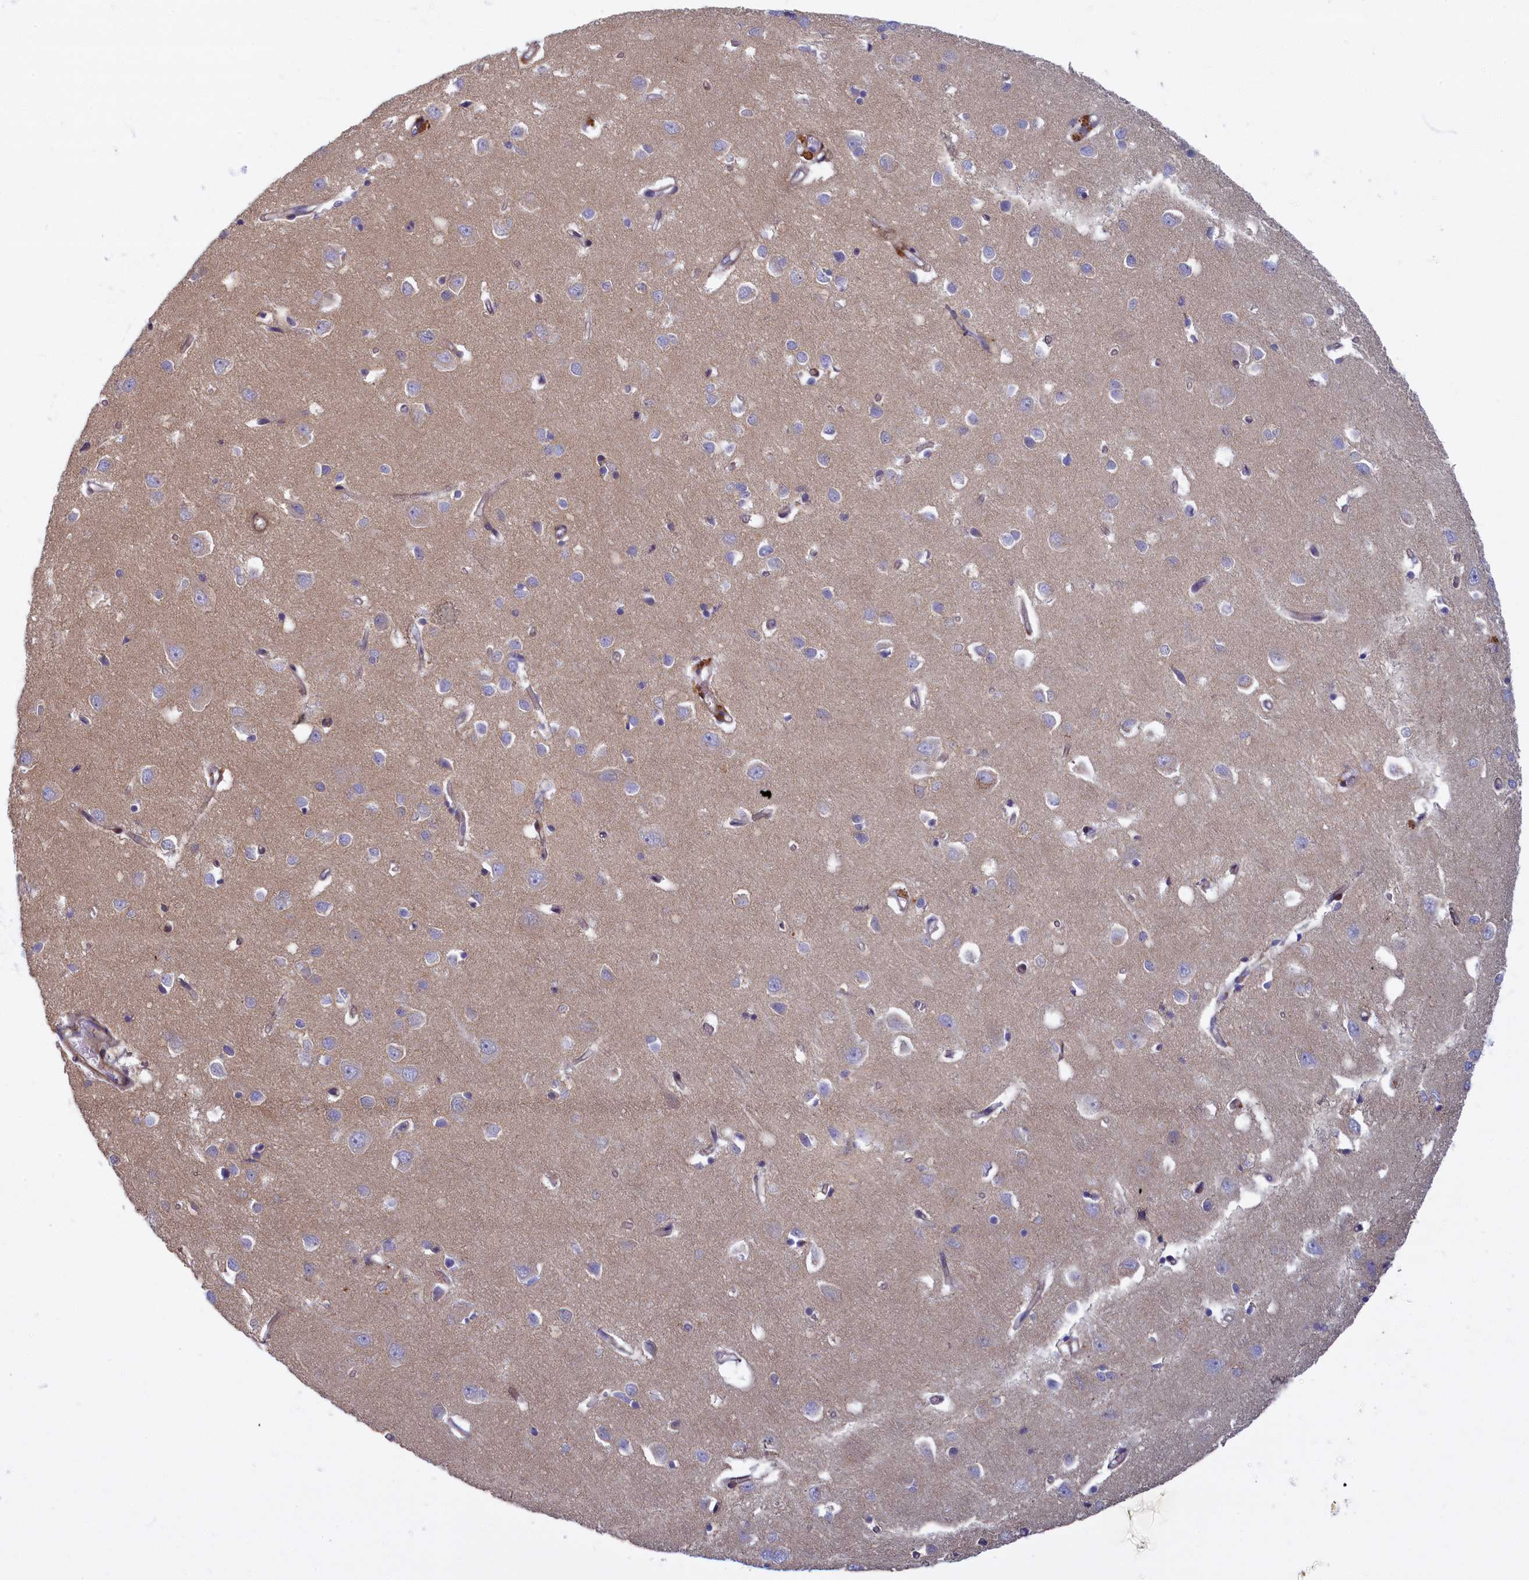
{"staining": {"intensity": "weak", "quantity": "25%-75%", "location": "none"}, "tissue": "cerebral cortex", "cell_type": "Endothelial cells", "image_type": "normal", "snomed": [{"axis": "morphology", "description": "Normal tissue, NOS"}, {"axis": "topography", "description": "Cerebral cortex"}], "caption": "The image demonstrates a brown stain indicating the presence of a protein in the None of endothelial cells in cerebral cortex. The staining was performed using DAB (3,3'-diaminobenzidine), with brown indicating positive protein expression. Nuclei are stained blue with hematoxylin.", "gene": "TRPM4", "patient": {"sex": "female", "age": 64}}